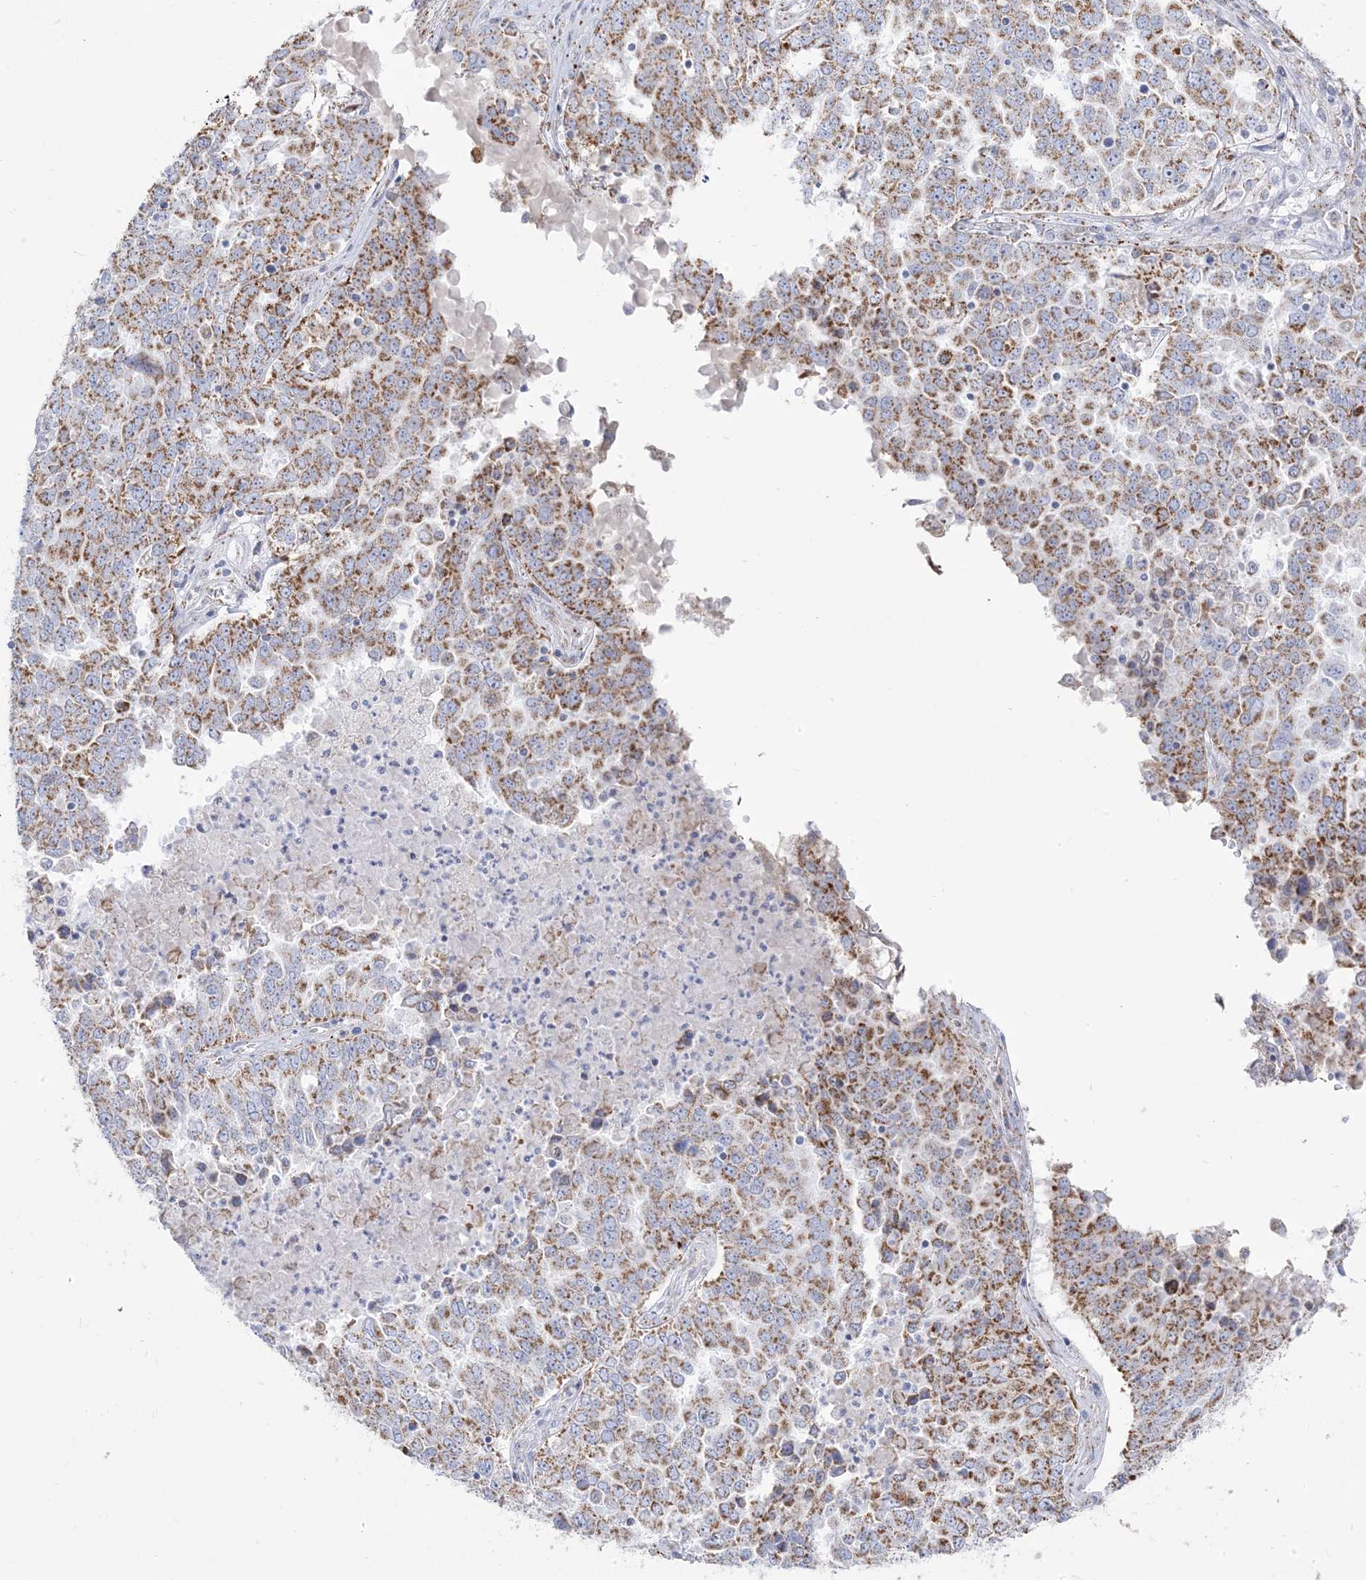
{"staining": {"intensity": "moderate", "quantity": "25%-75%", "location": "cytoplasmic/membranous"}, "tissue": "ovarian cancer", "cell_type": "Tumor cells", "image_type": "cancer", "snomed": [{"axis": "morphology", "description": "Carcinoma, endometroid"}, {"axis": "topography", "description": "Ovary"}], "caption": "IHC (DAB) staining of human endometroid carcinoma (ovarian) reveals moderate cytoplasmic/membranous protein positivity in approximately 25%-75% of tumor cells.", "gene": "PCCB", "patient": {"sex": "female", "age": 62}}